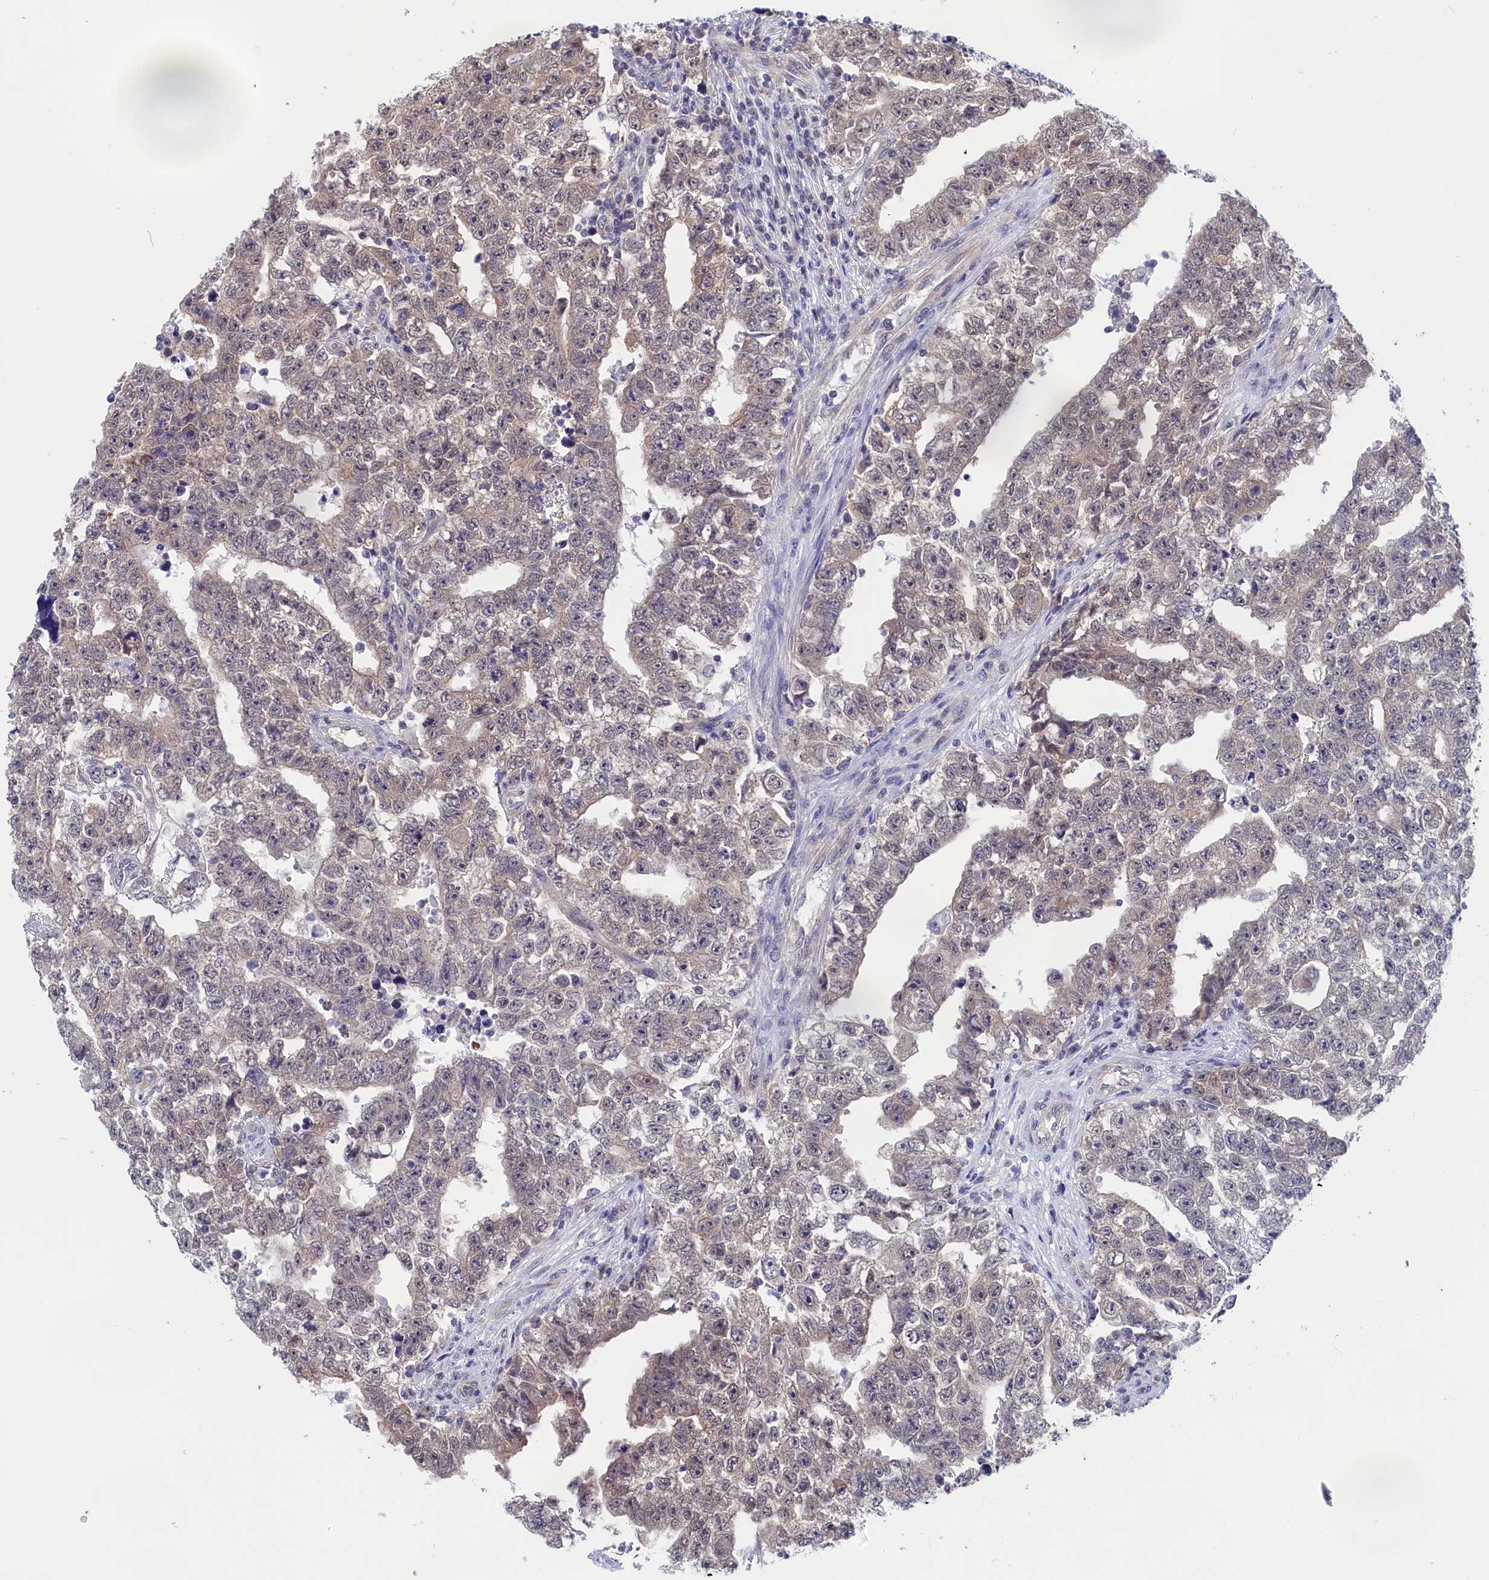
{"staining": {"intensity": "weak", "quantity": "<25%", "location": "cytoplasmic/membranous"}, "tissue": "testis cancer", "cell_type": "Tumor cells", "image_type": "cancer", "snomed": [{"axis": "morphology", "description": "Carcinoma, Embryonal, NOS"}, {"axis": "topography", "description": "Testis"}], "caption": "This is an IHC histopathology image of testis cancer (embryonal carcinoma). There is no staining in tumor cells.", "gene": "PGP", "patient": {"sex": "male", "age": 25}}